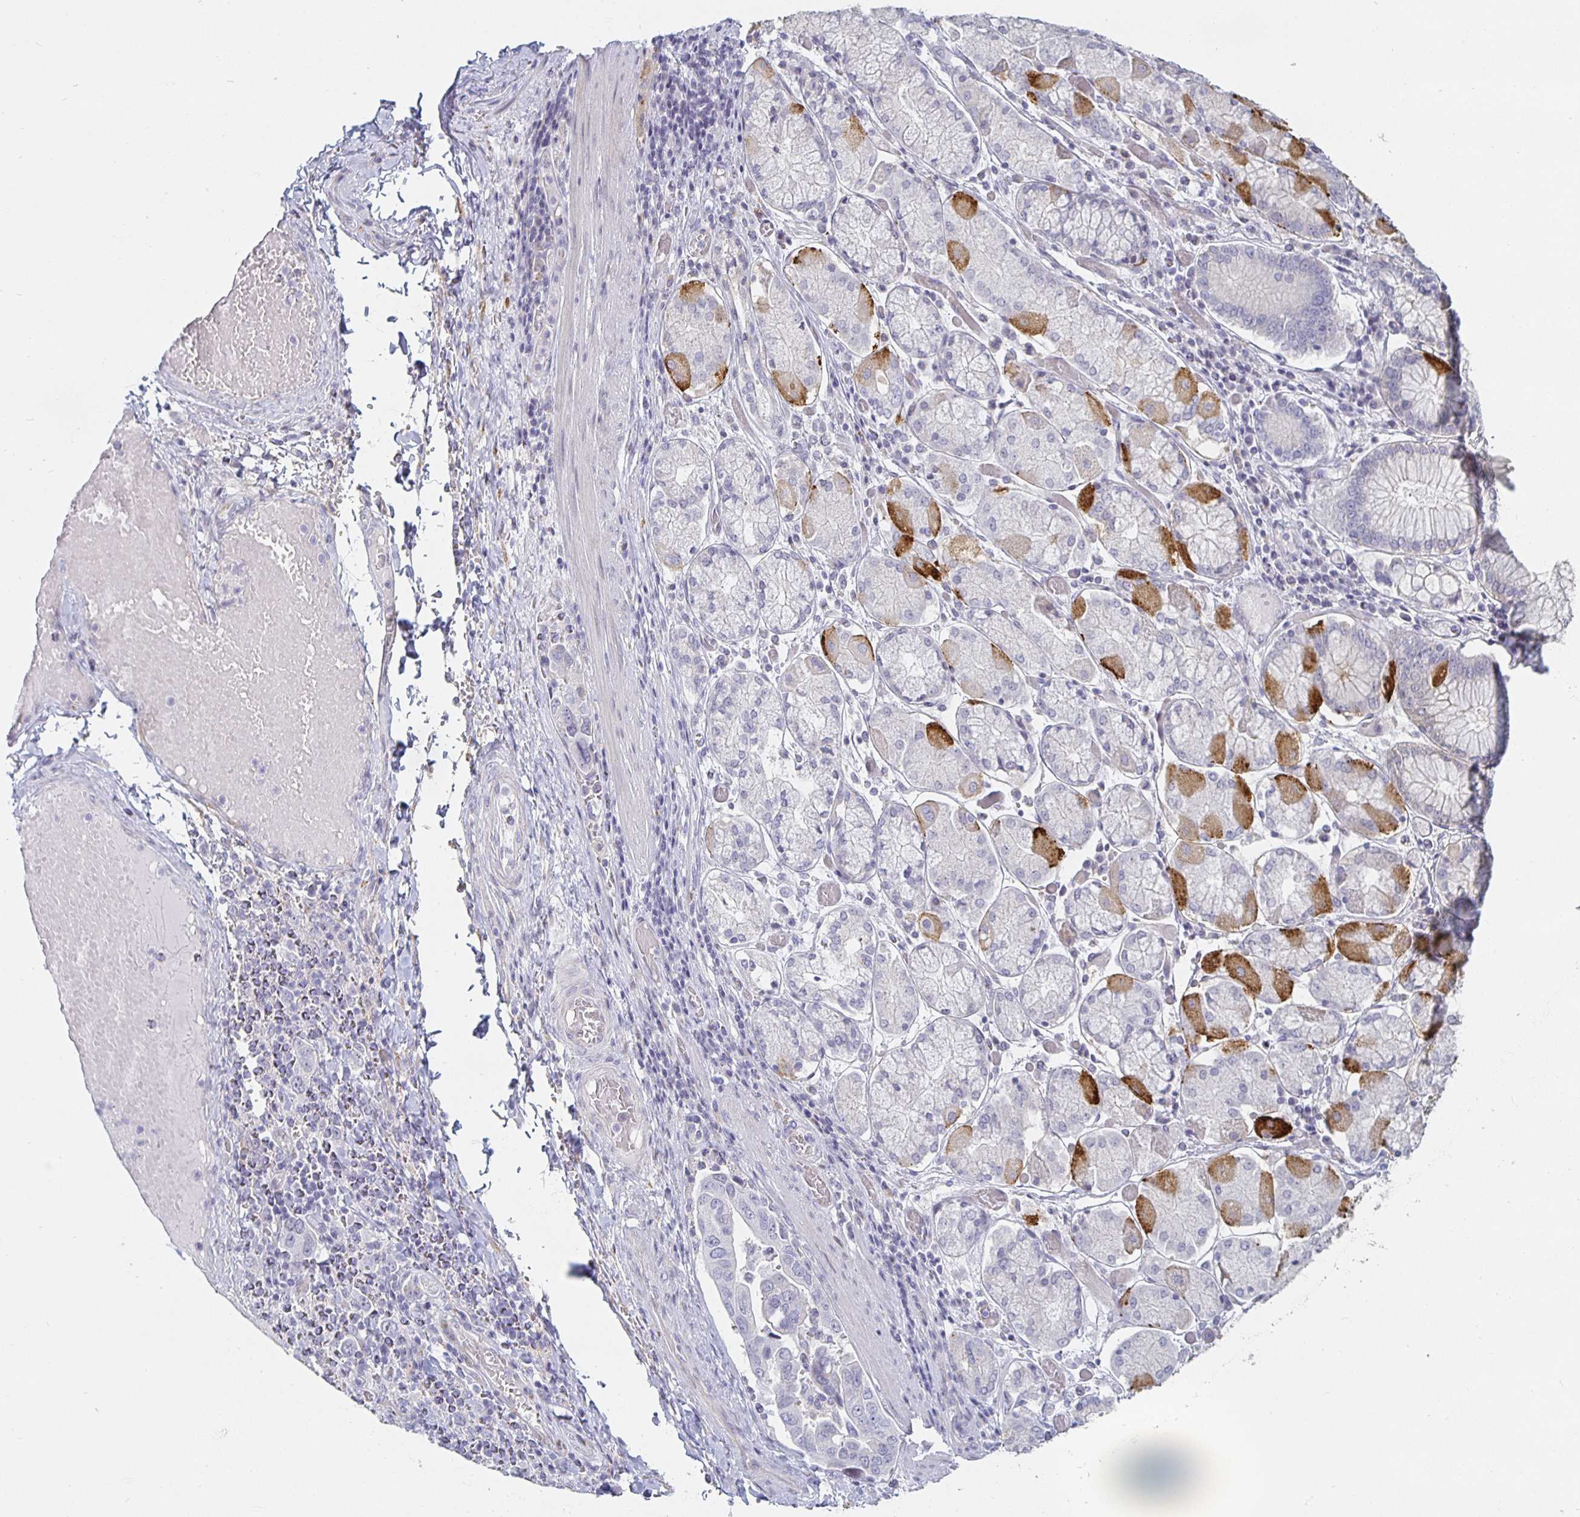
{"staining": {"intensity": "negative", "quantity": "none", "location": "none"}, "tissue": "stomach cancer", "cell_type": "Tumor cells", "image_type": "cancer", "snomed": [{"axis": "morphology", "description": "Adenocarcinoma, NOS"}, {"axis": "topography", "description": "Stomach, upper"}, {"axis": "topography", "description": "Stomach"}], "caption": "Tumor cells are negative for brown protein staining in adenocarcinoma (stomach).", "gene": "S100G", "patient": {"sex": "male", "age": 62}}